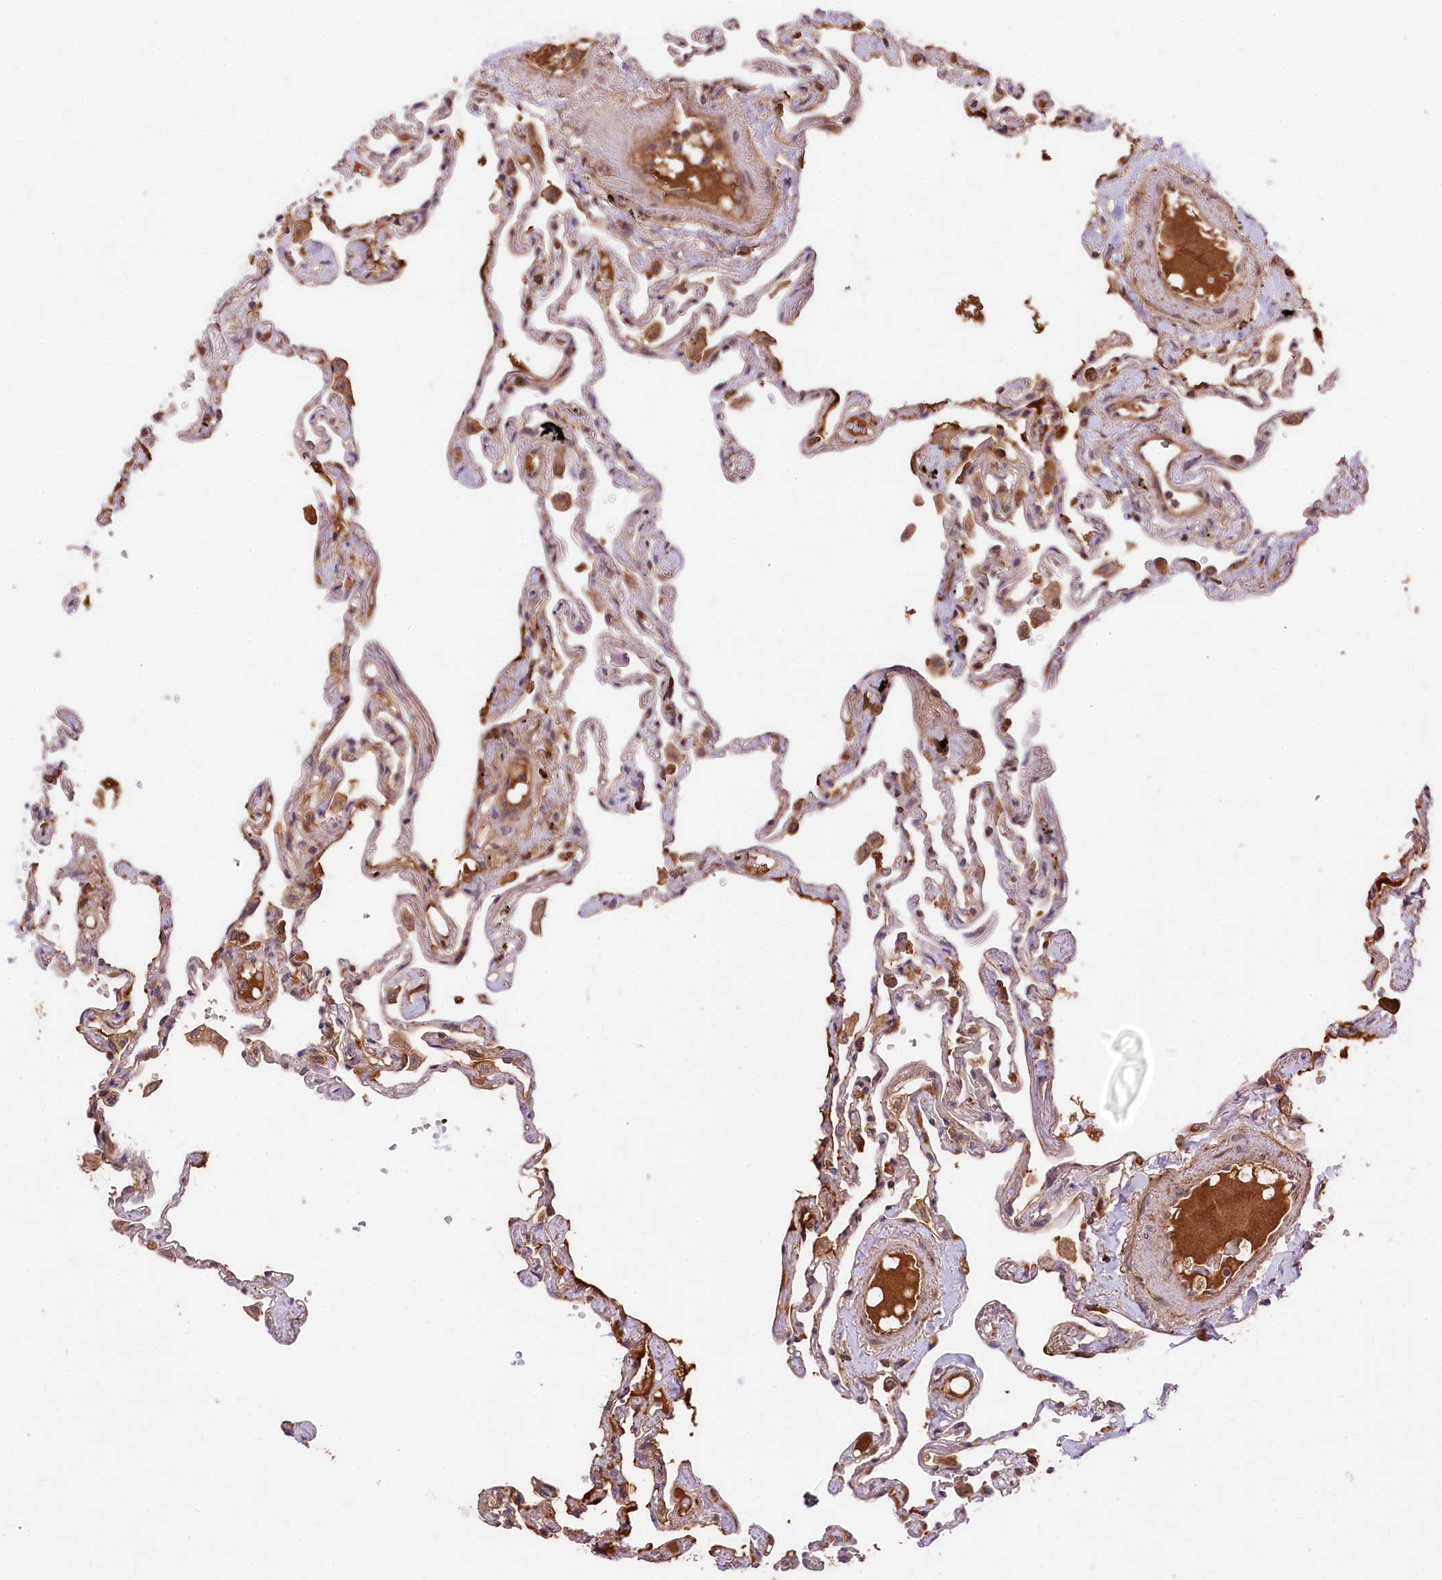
{"staining": {"intensity": "moderate", "quantity": "25%-75%", "location": "cytoplasmic/membranous"}, "tissue": "lung", "cell_type": "Alveolar cells", "image_type": "normal", "snomed": [{"axis": "morphology", "description": "Normal tissue, NOS"}, {"axis": "topography", "description": "Lung"}], "caption": "Unremarkable lung was stained to show a protein in brown. There is medium levels of moderate cytoplasmic/membranous positivity in approximately 25%-75% of alveolar cells. The protein is stained brown, and the nuclei are stained in blue (DAB (3,3'-diaminobenzidine) IHC with brightfield microscopy, high magnification).", "gene": "MCF2L2", "patient": {"sex": "female", "age": 67}}